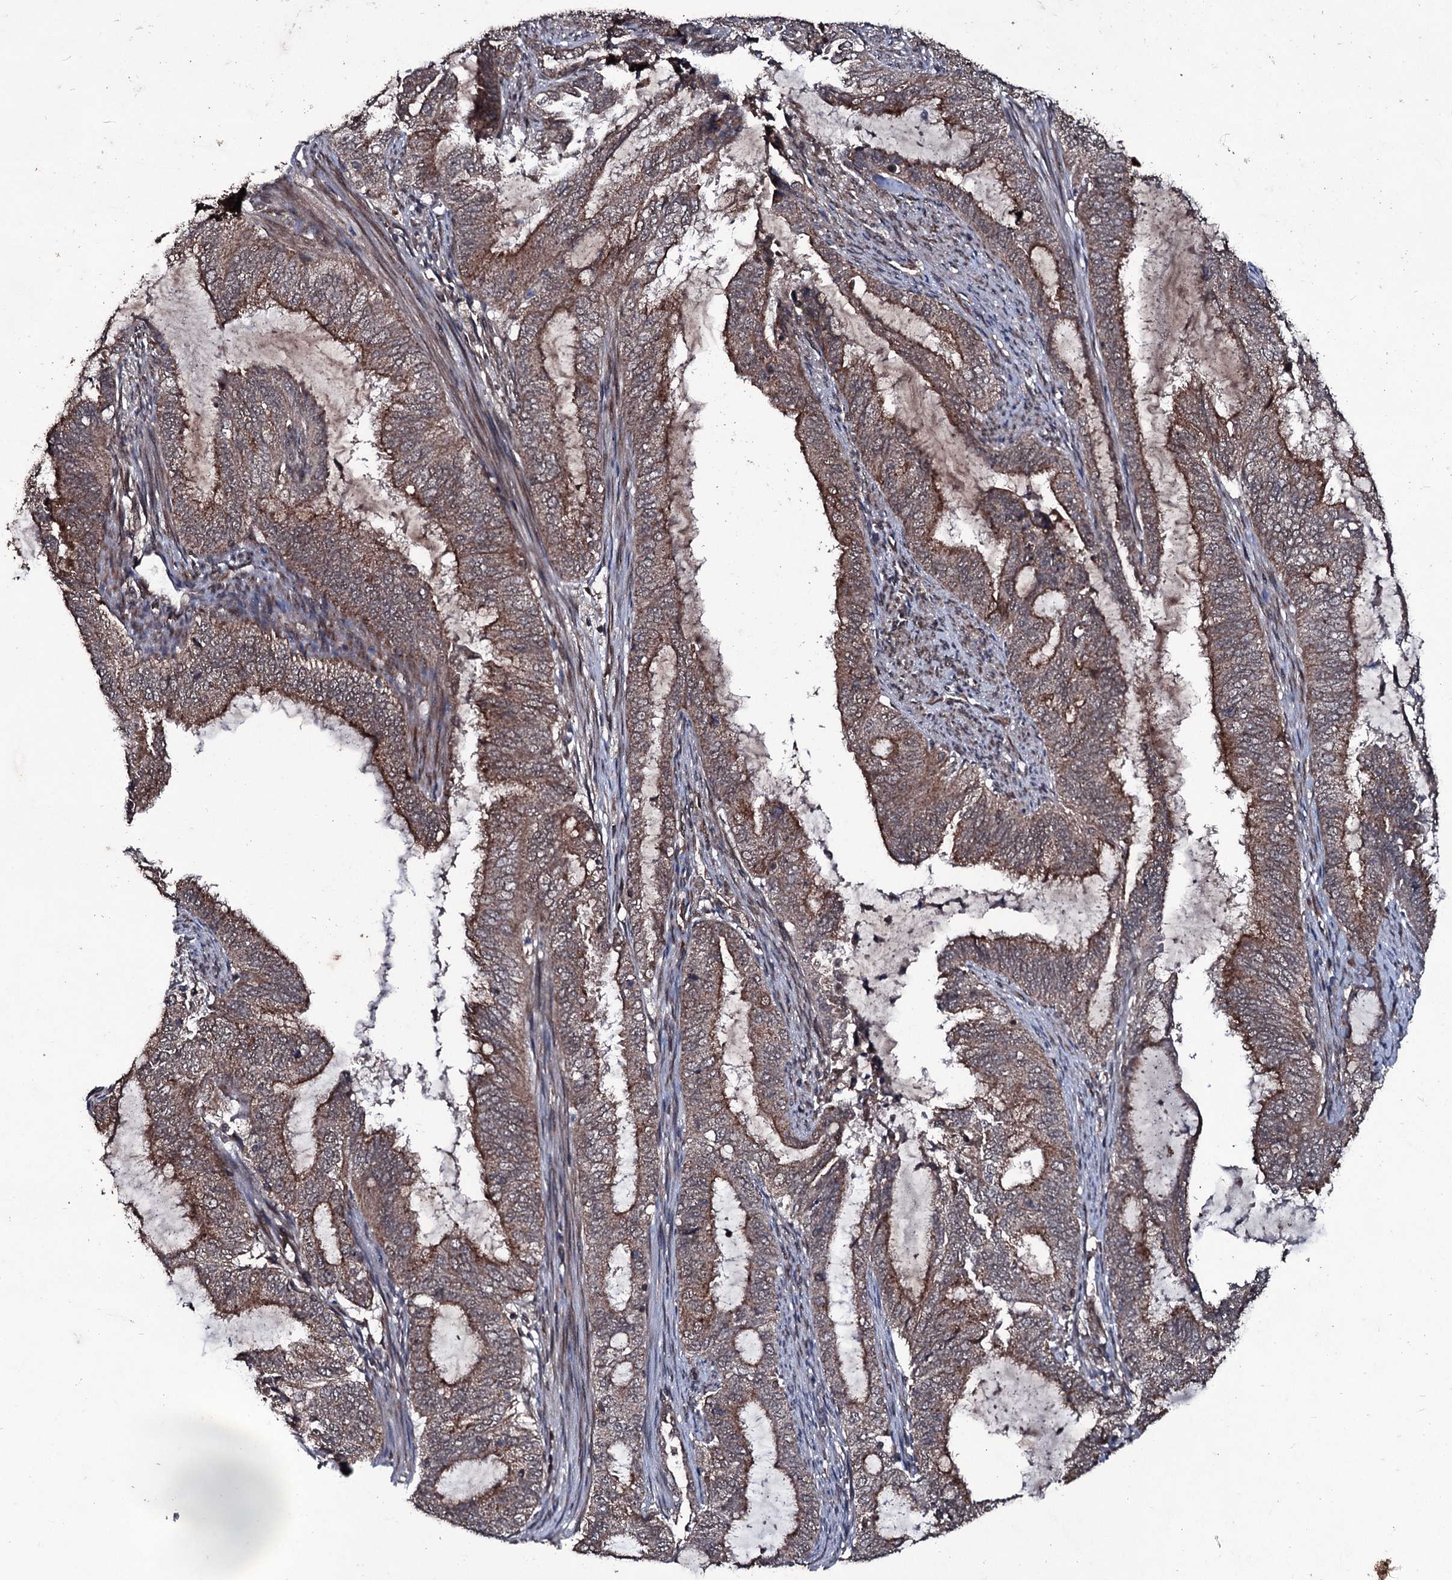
{"staining": {"intensity": "moderate", "quantity": ">75%", "location": "cytoplasmic/membranous"}, "tissue": "endometrial cancer", "cell_type": "Tumor cells", "image_type": "cancer", "snomed": [{"axis": "morphology", "description": "Adenocarcinoma, NOS"}, {"axis": "topography", "description": "Endometrium"}], "caption": "Immunohistochemical staining of human endometrial cancer shows medium levels of moderate cytoplasmic/membranous protein expression in approximately >75% of tumor cells.", "gene": "MRPS31", "patient": {"sex": "female", "age": 51}}